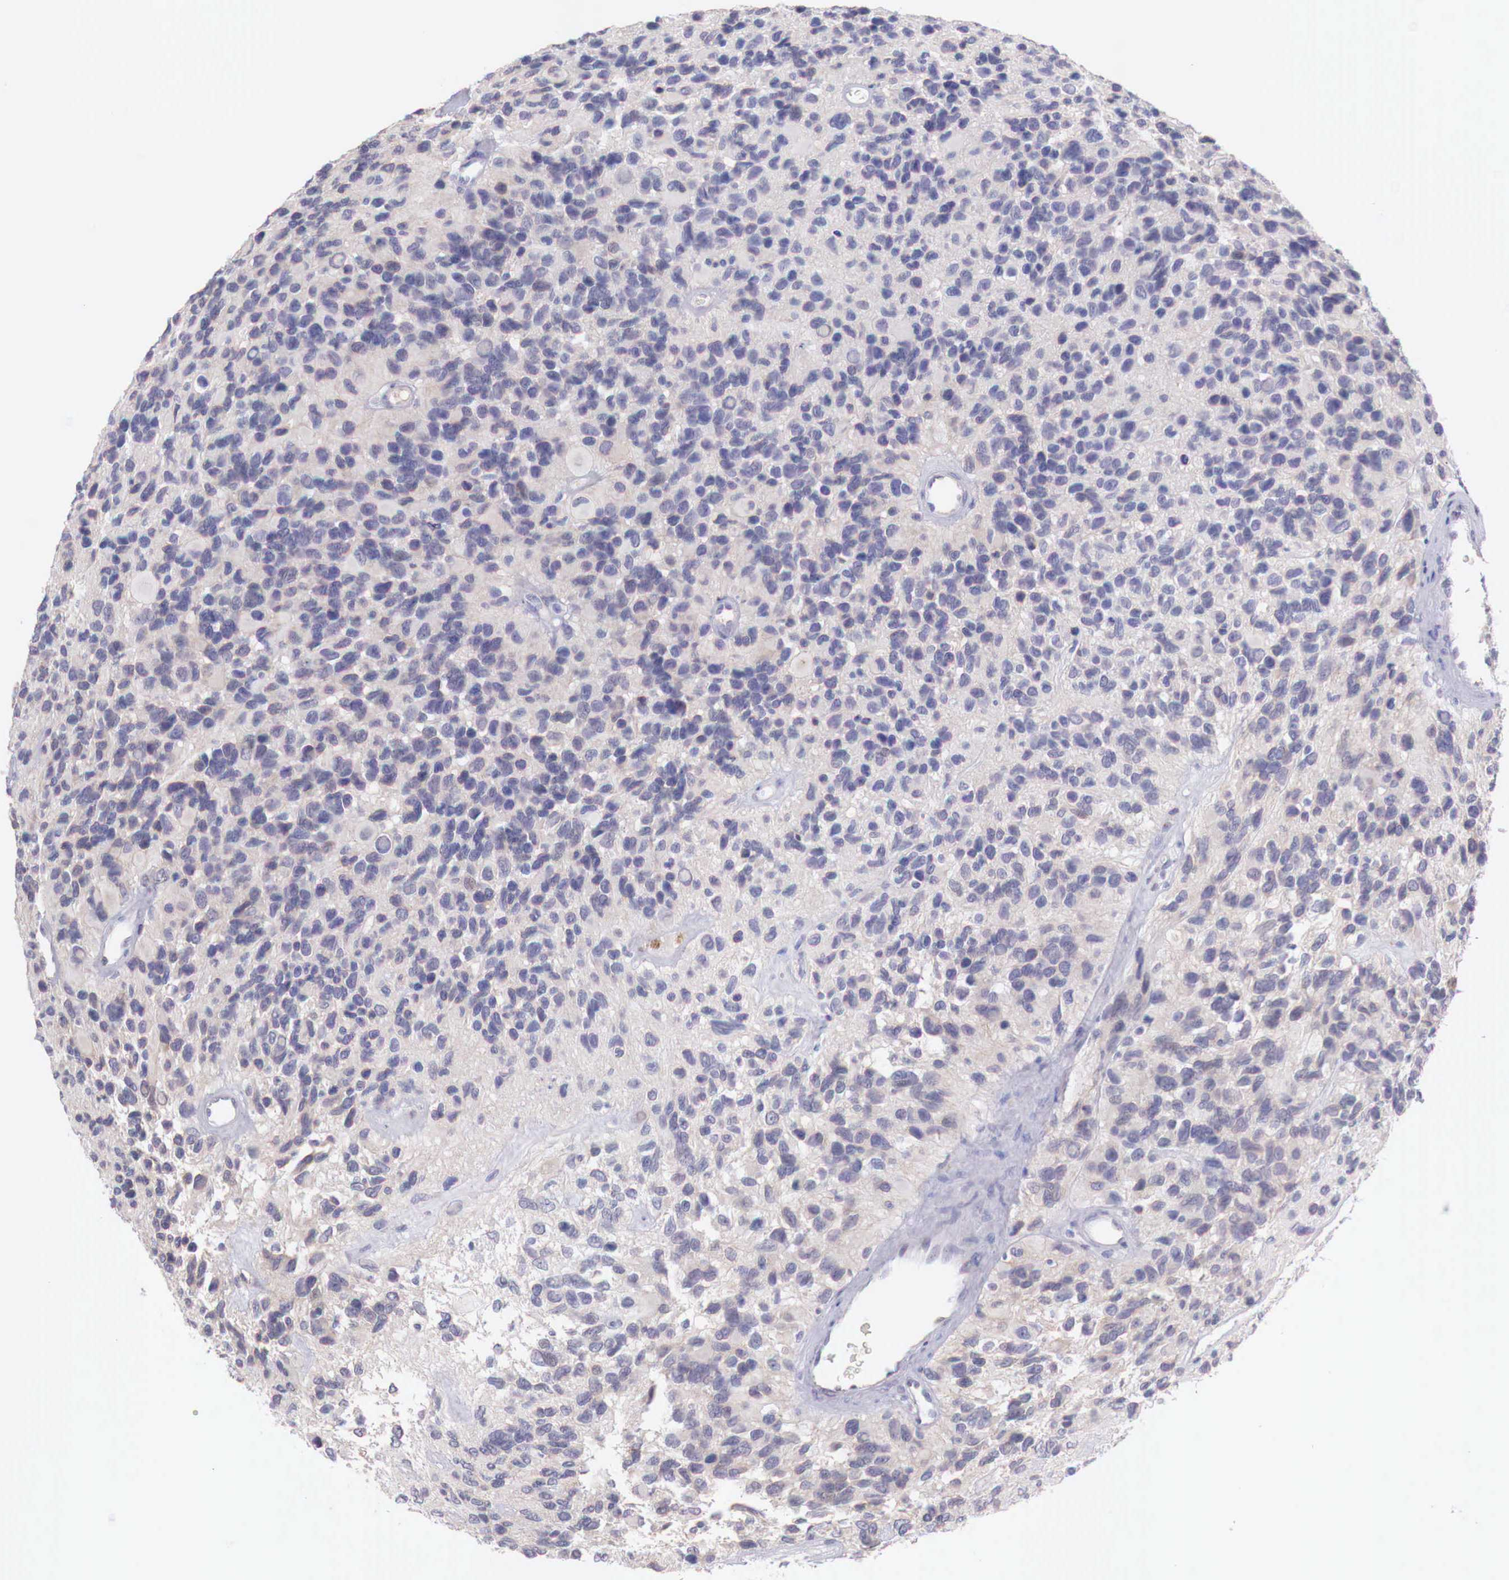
{"staining": {"intensity": "weak", "quantity": "<25%", "location": "cytoplasmic/membranous"}, "tissue": "glioma", "cell_type": "Tumor cells", "image_type": "cancer", "snomed": [{"axis": "morphology", "description": "Glioma, malignant, High grade"}, {"axis": "topography", "description": "Brain"}], "caption": "The photomicrograph displays no significant positivity in tumor cells of glioma. (DAB (3,3'-diaminobenzidine) IHC visualized using brightfield microscopy, high magnification).", "gene": "XPNPEP2", "patient": {"sex": "male", "age": 77}}